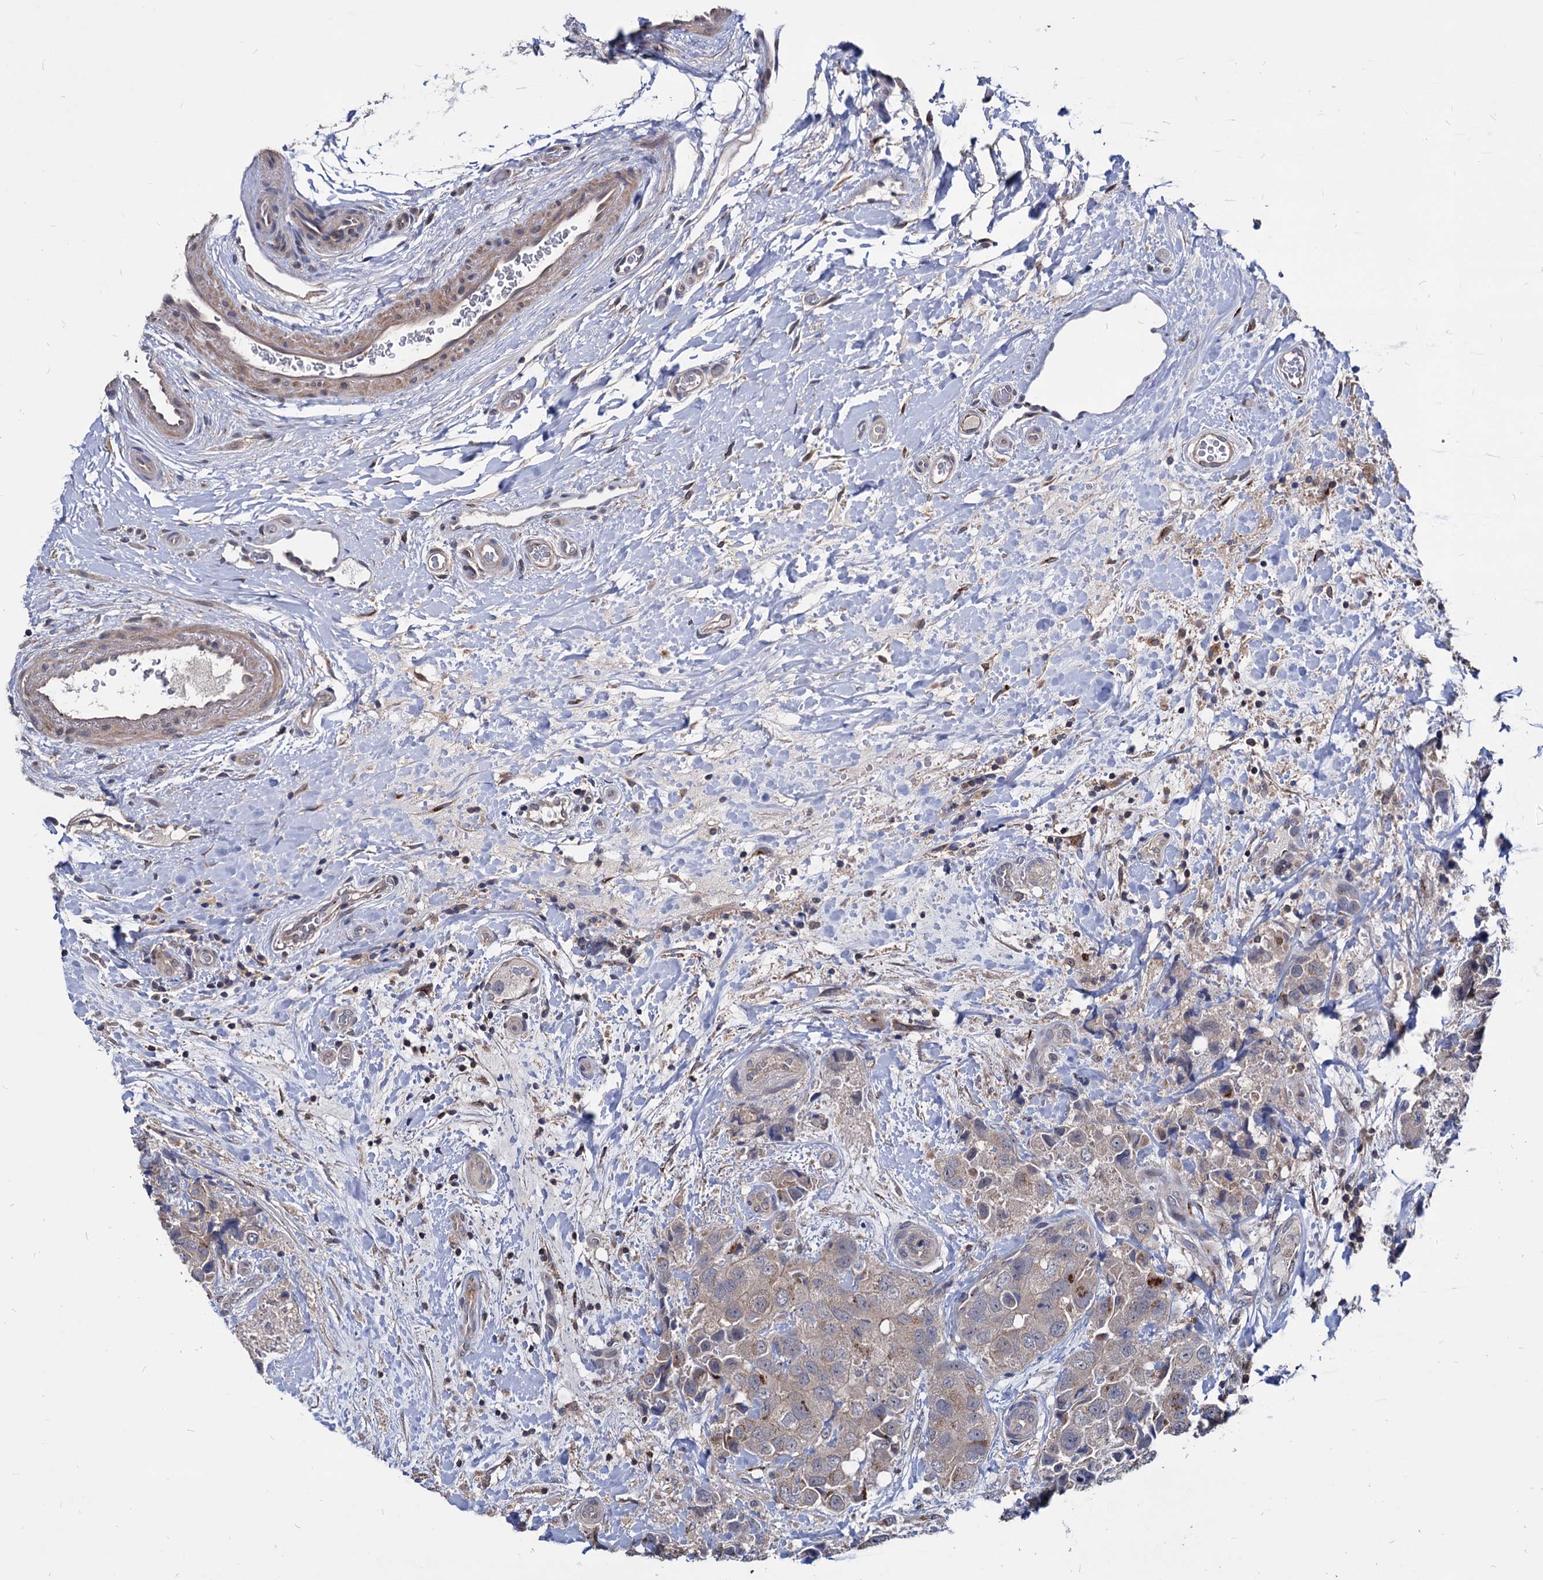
{"staining": {"intensity": "moderate", "quantity": "<25%", "location": "cytoplasmic/membranous"}, "tissue": "breast cancer", "cell_type": "Tumor cells", "image_type": "cancer", "snomed": [{"axis": "morphology", "description": "Duct carcinoma"}, {"axis": "topography", "description": "Breast"}], "caption": "Protein staining of breast cancer tissue shows moderate cytoplasmic/membranous staining in approximately <25% of tumor cells.", "gene": "ESD", "patient": {"sex": "female", "age": 62}}